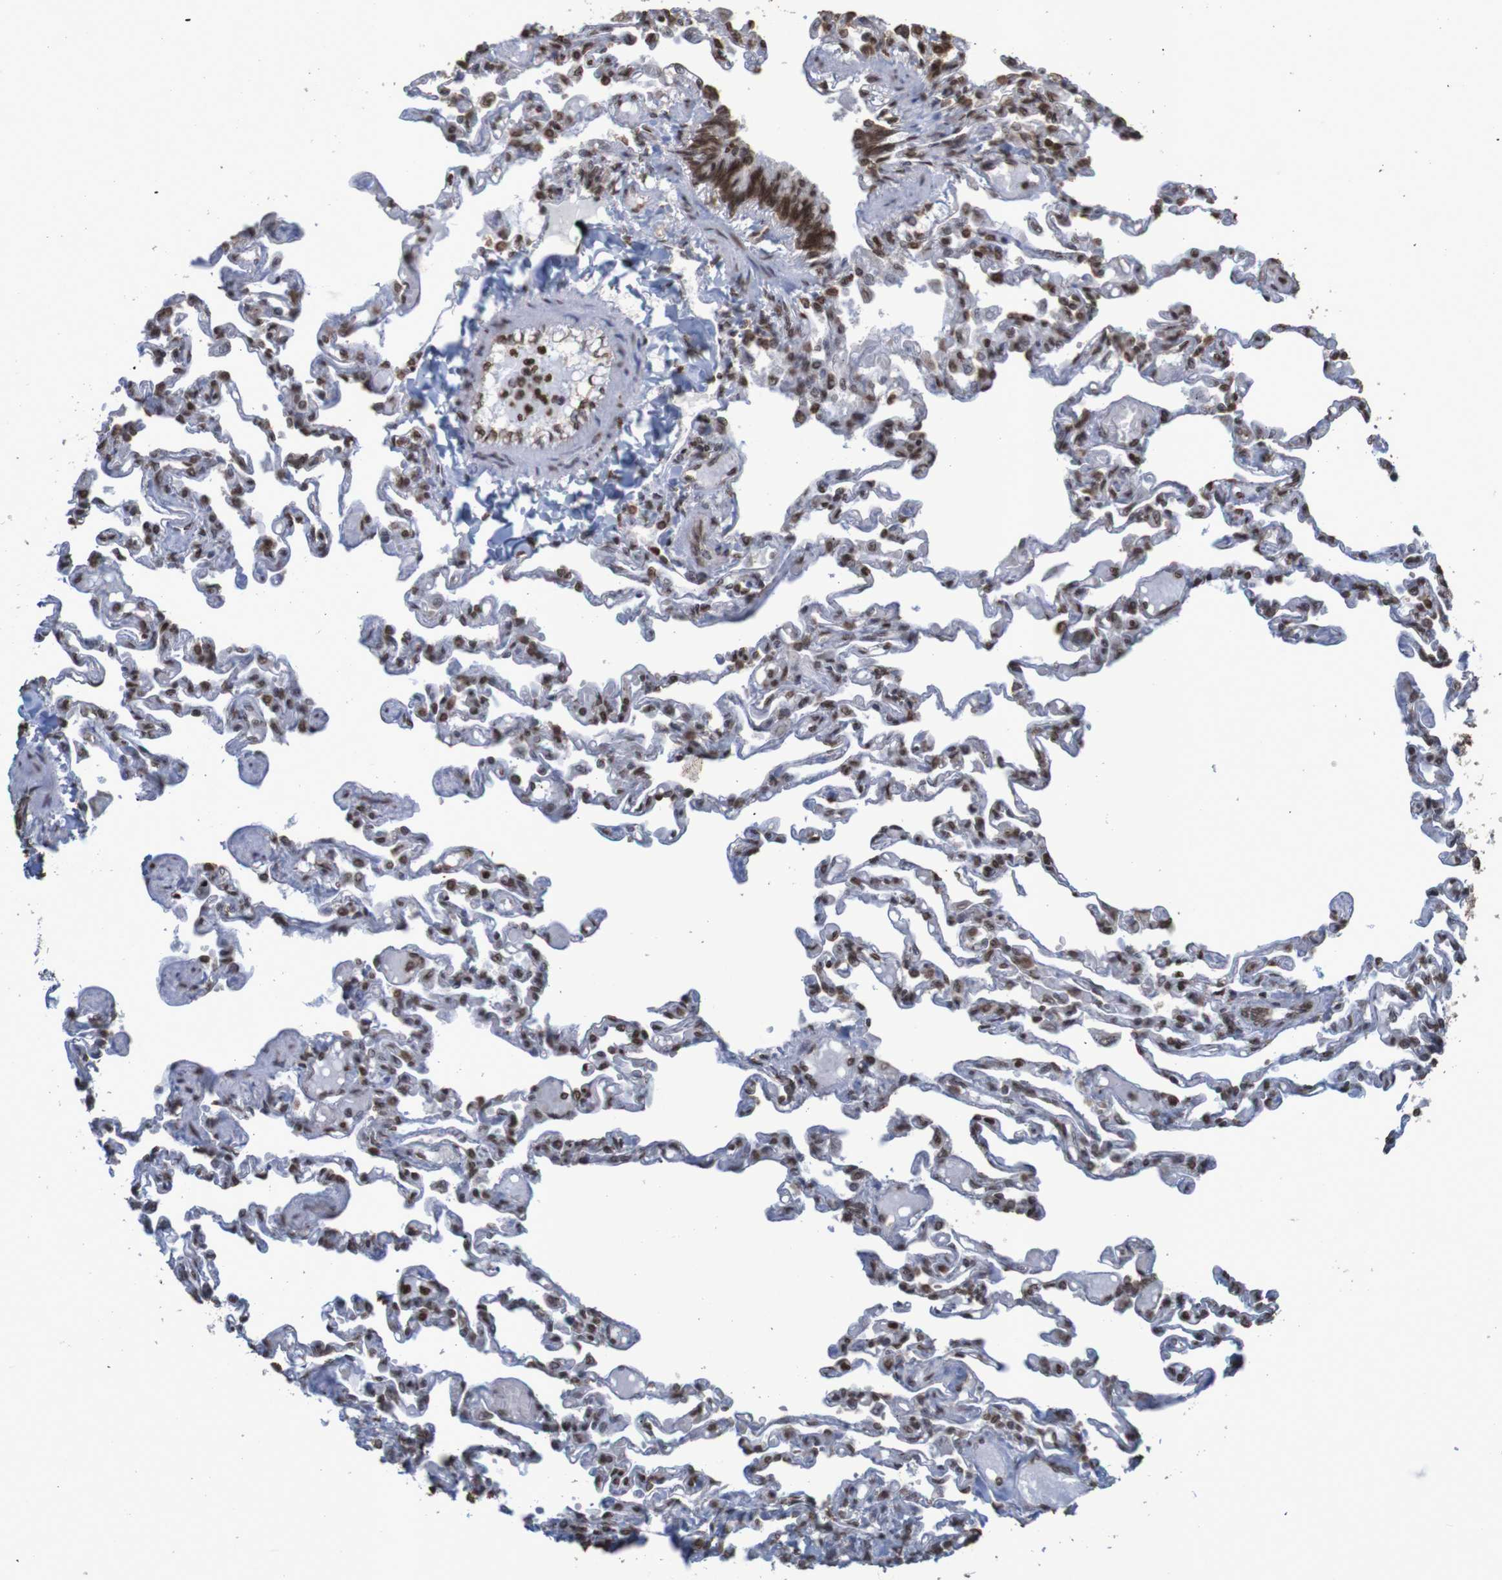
{"staining": {"intensity": "moderate", "quantity": ">75%", "location": "nuclear"}, "tissue": "lung", "cell_type": "Alveolar cells", "image_type": "normal", "snomed": [{"axis": "morphology", "description": "Normal tissue, NOS"}, {"axis": "topography", "description": "Lung"}], "caption": "This micrograph demonstrates benign lung stained with IHC to label a protein in brown. The nuclear of alveolar cells show moderate positivity for the protein. Nuclei are counter-stained blue.", "gene": "GFI1", "patient": {"sex": "male", "age": 21}}